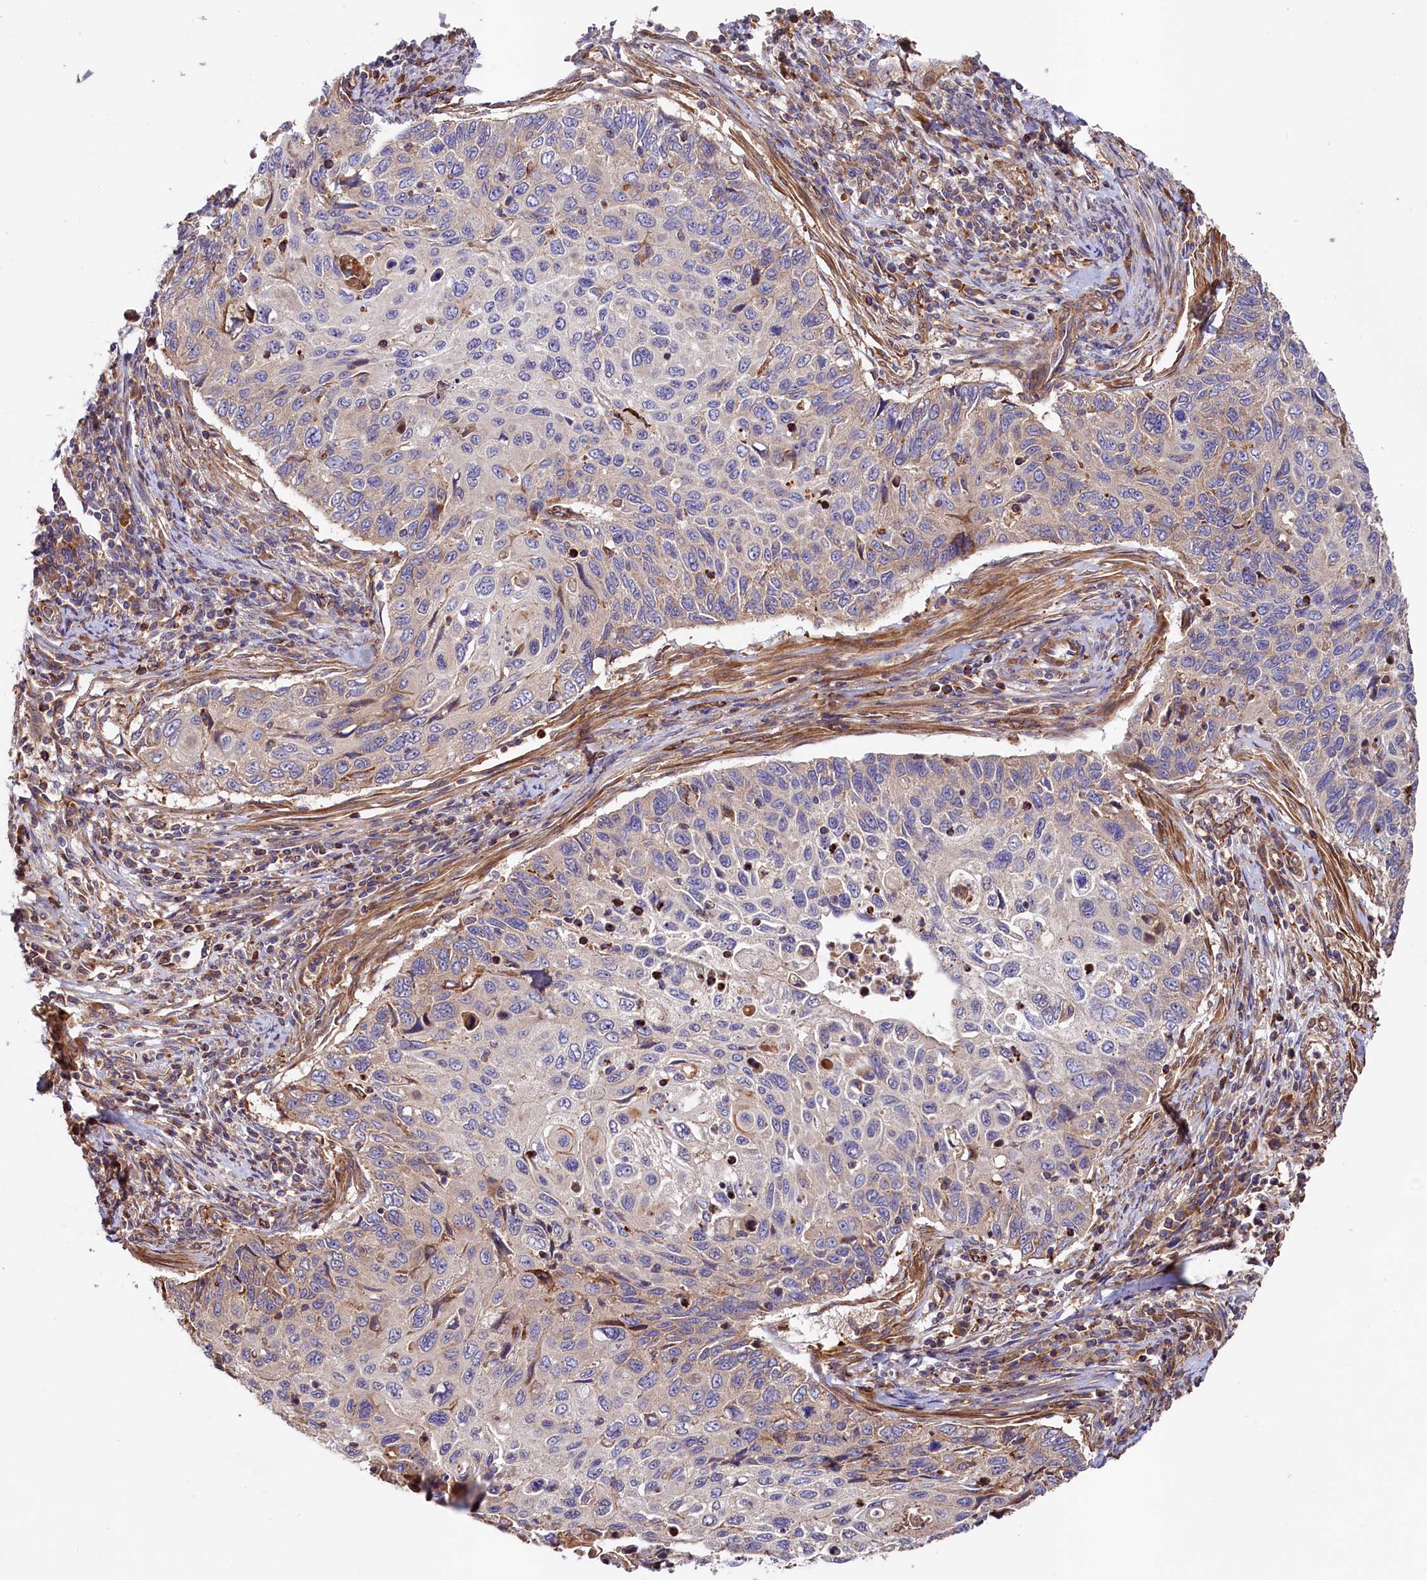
{"staining": {"intensity": "weak", "quantity": "<25%", "location": "cytoplasmic/membranous"}, "tissue": "cervical cancer", "cell_type": "Tumor cells", "image_type": "cancer", "snomed": [{"axis": "morphology", "description": "Squamous cell carcinoma, NOS"}, {"axis": "topography", "description": "Cervix"}], "caption": "This is a photomicrograph of immunohistochemistry staining of cervical cancer (squamous cell carcinoma), which shows no expression in tumor cells.", "gene": "KLHDC4", "patient": {"sex": "female", "age": 70}}